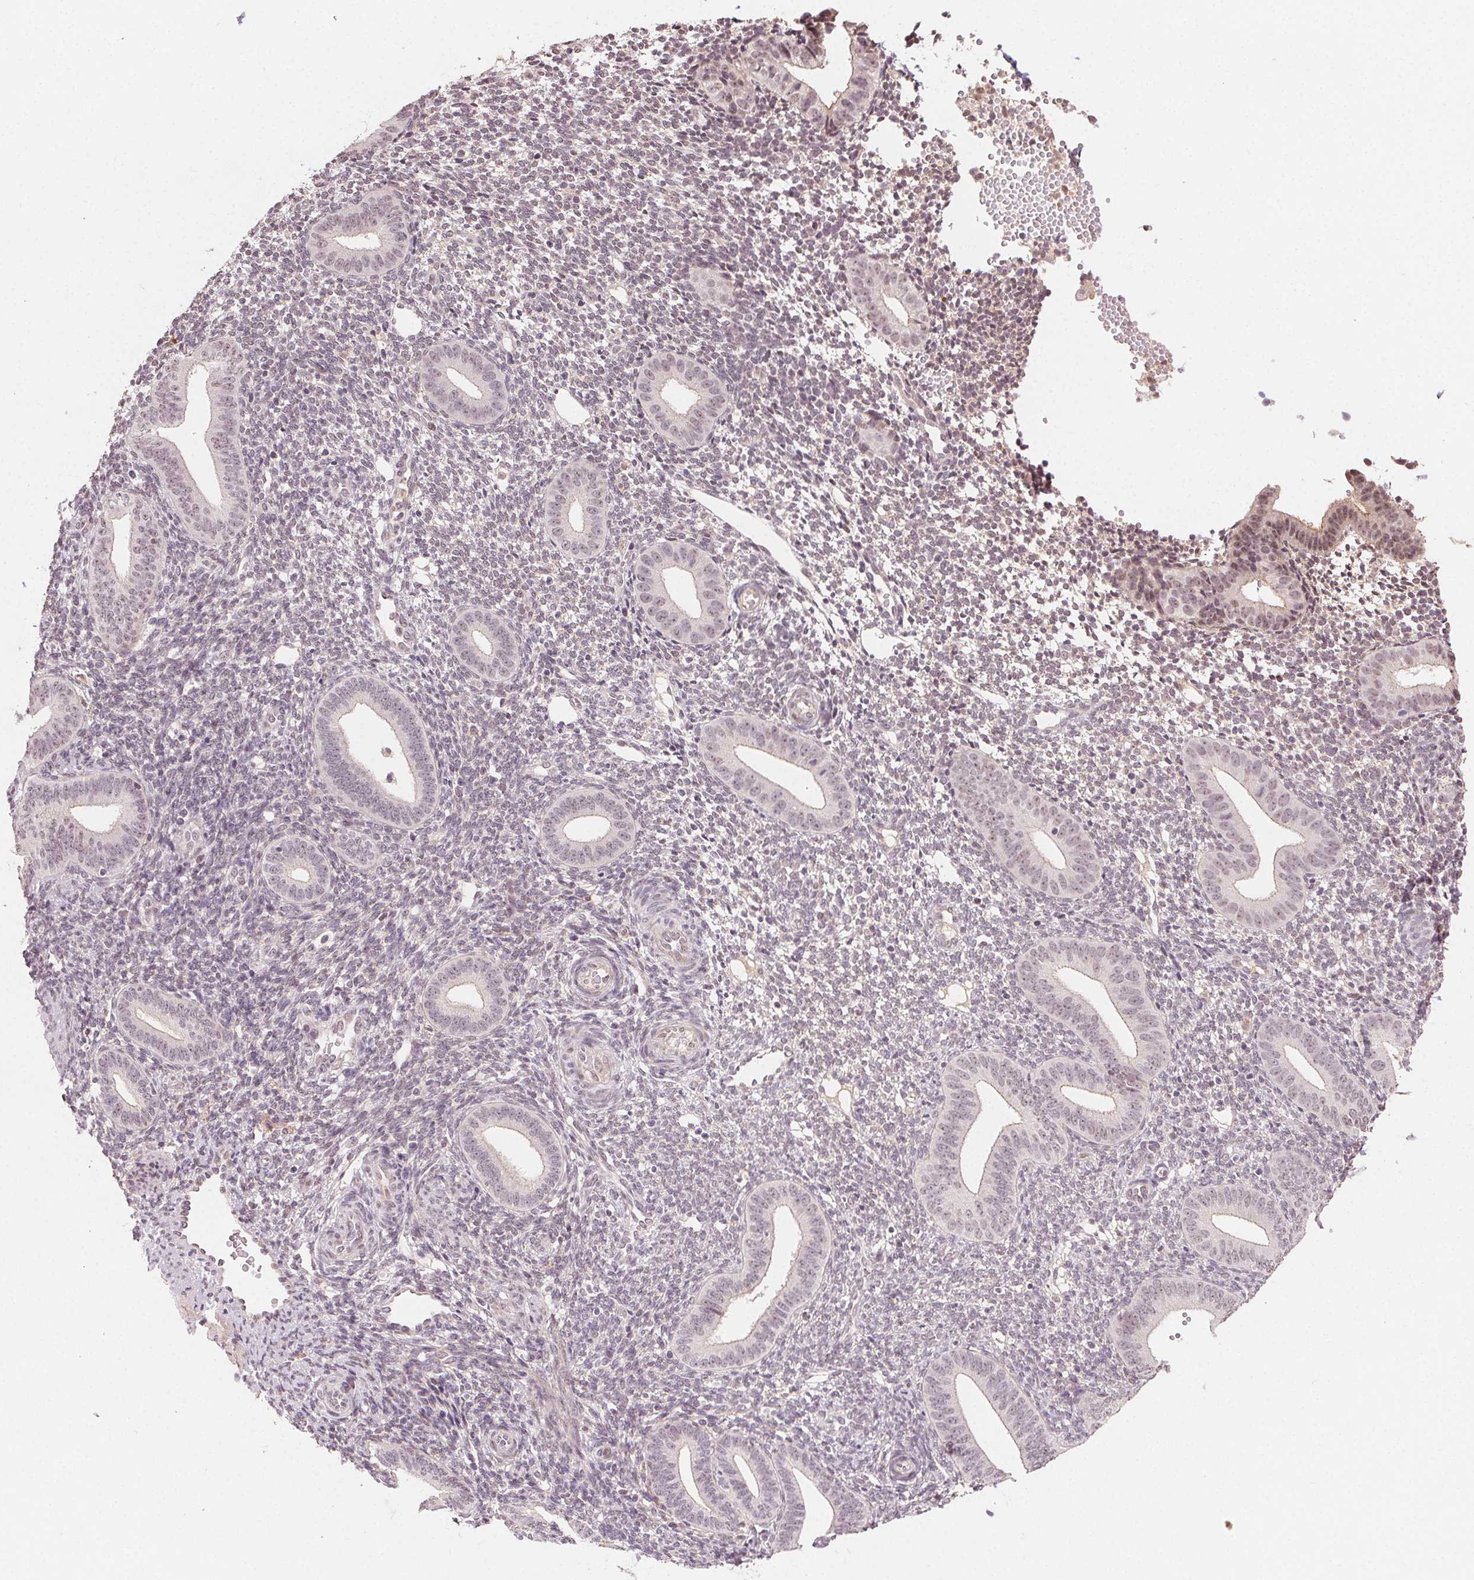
{"staining": {"intensity": "negative", "quantity": "none", "location": "none"}, "tissue": "endometrium", "cell_type": "Cells in endometrial stroma", "image_type": "normal", "snomed": [{"axis": "morphology", "description": "Normal tissue, NOS"}, {"axis": "topography", "description": "Endometrium"}], "caption": "This histopathology image is of benign endometrium stained with immunohistochemistry (IHC) to label a protein in brown with the nuclei are counter-stained blue. There is no positivity in cells in endometrial stroma. The staining is performed using DAB brown chromogen with nuclei counter-stained in using hematoxylin.", "gene": "TUB", "patient": {"sex": "female", "age": 40}}